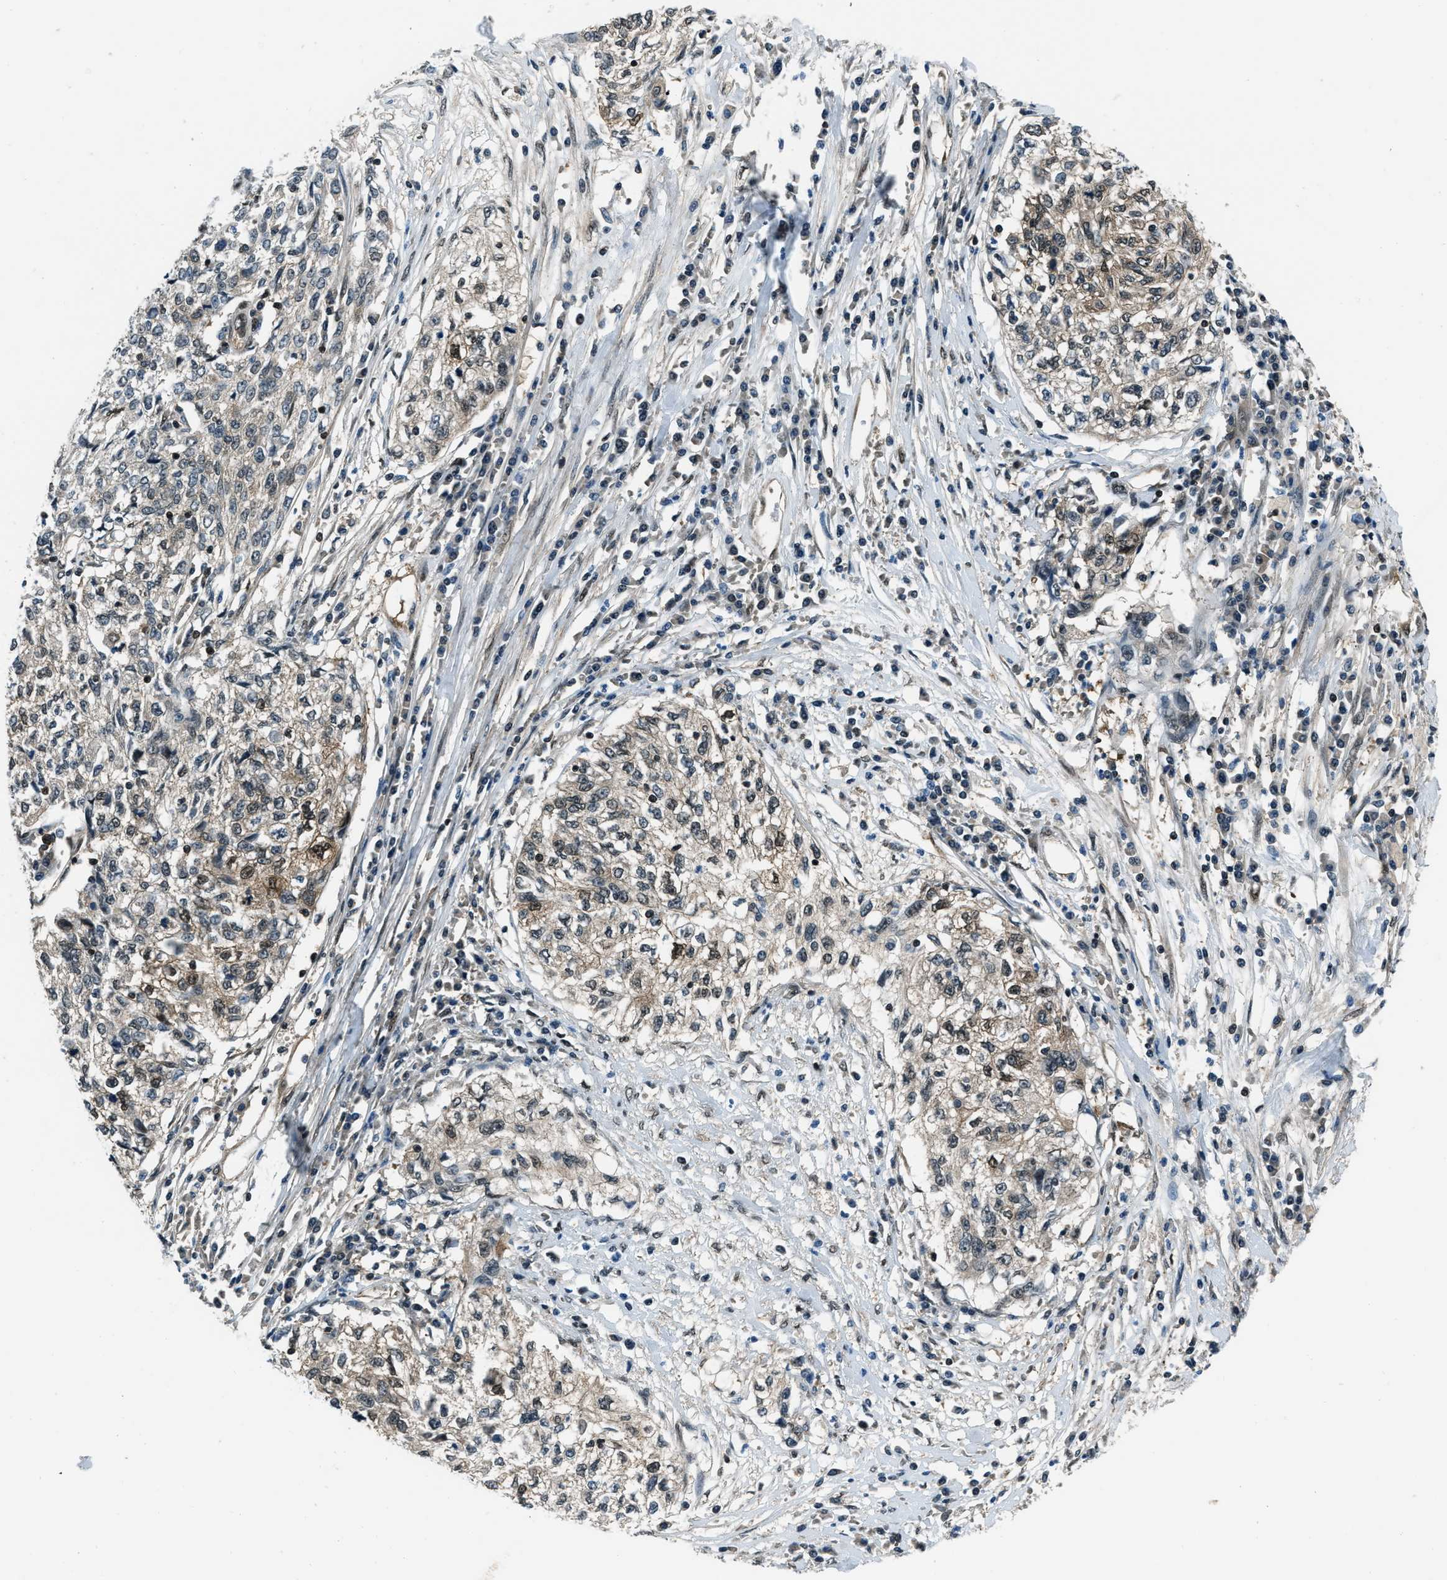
{"staining": {"intensity": "weak", "quantity": ">75%", "location": "cytoplasmic/membranous,nuclear"}, "tissue": "cervical cancer", "cell_type": "Tumor cells", "image_type": "cancer", "snomed": [{"axis": "morphology", "description": "Squamous cell carcinoma, NOS"}, {"axis": "topography", "description": "Cervix"}], "caption": "A photomicrograph of squamous cell carcinoma (cervical) stained for a protein demonstrates weak cytoplasmic/membranous and nuclear brown staining in tumor cells. The staining is performed using DAB brown chromogen to label protein expression. The nuclei are counter-stained blue using hematoxylin.", "gene": "NUDCD3", "patient": {"sex": "female", "age": 57}}